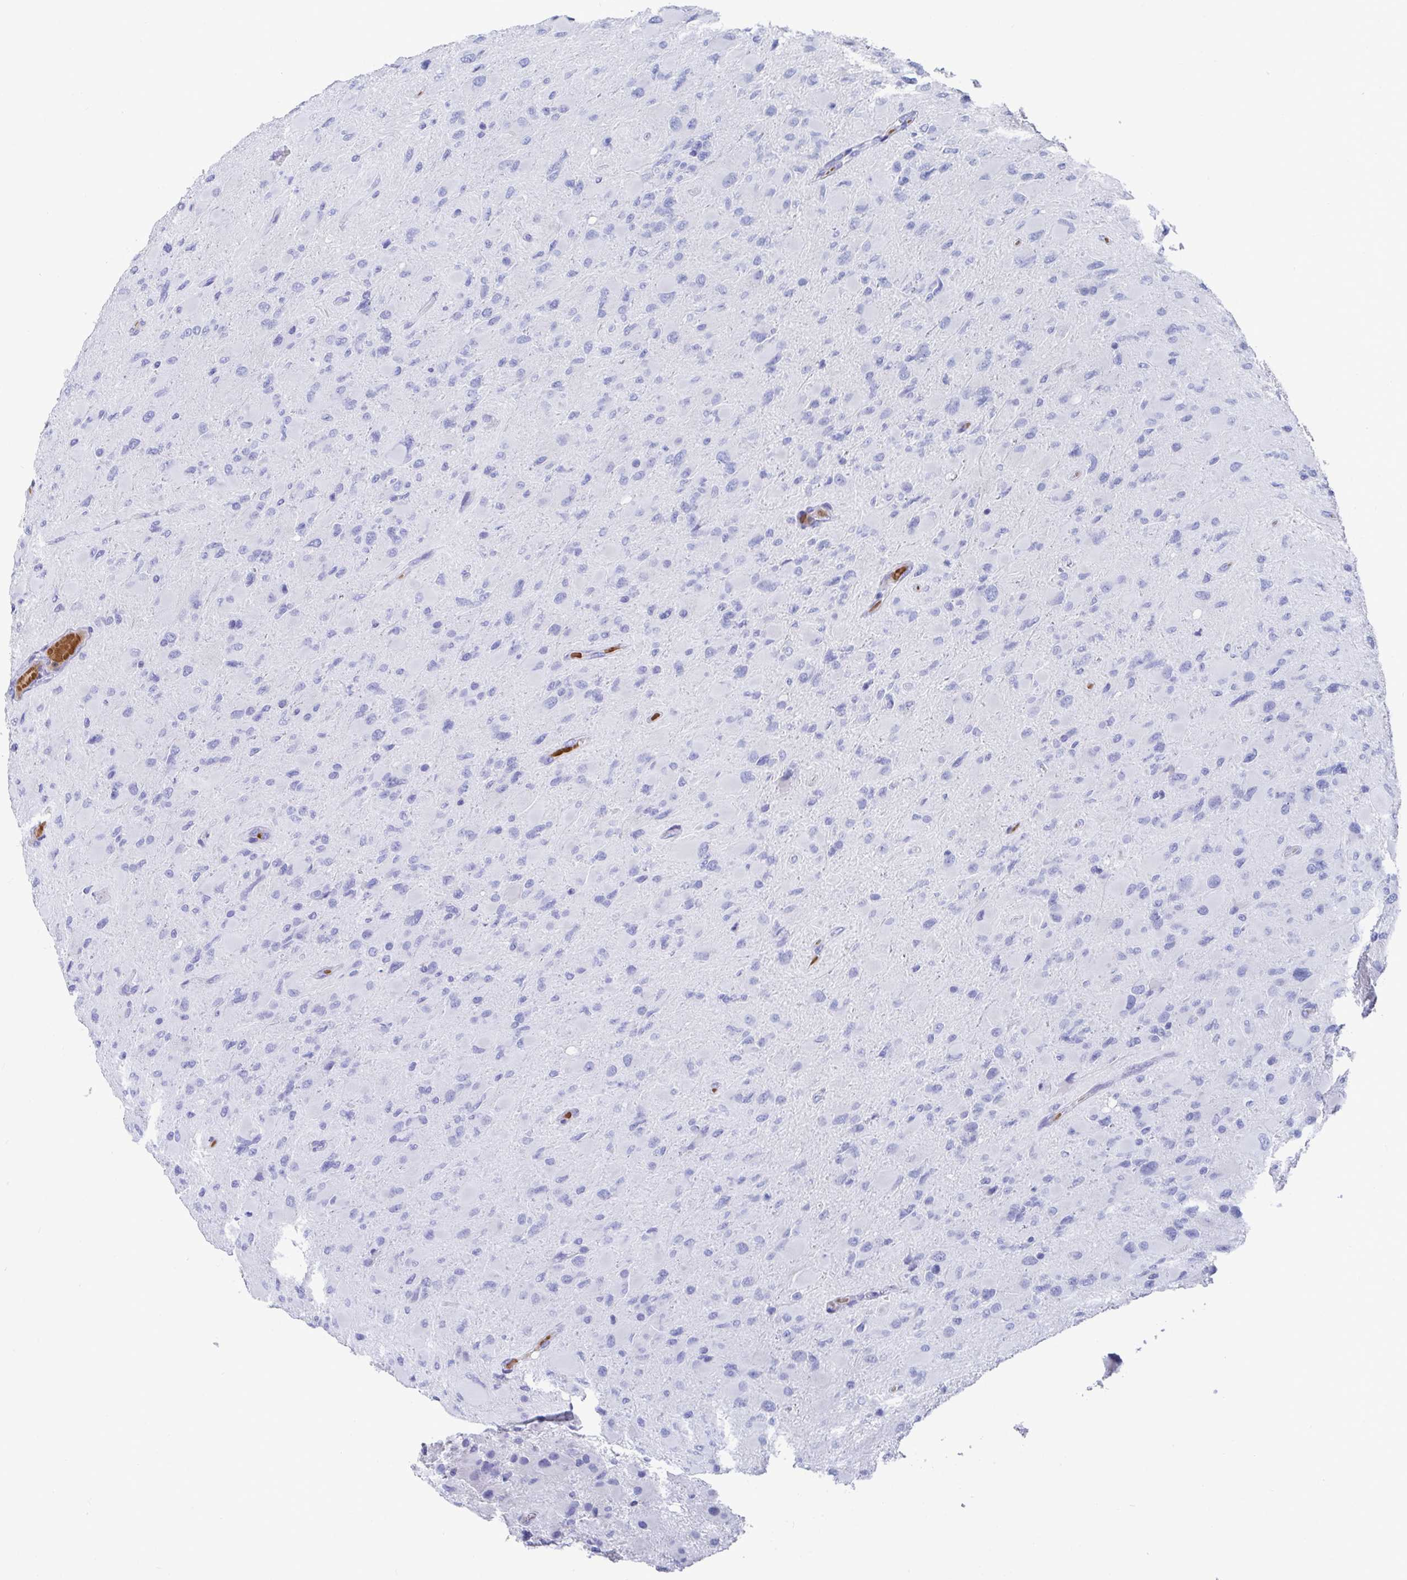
{"staining": {"intensity": "negative", "quantity": "none", "location": "none"}, "tissue": "glioma", "cell_type": "Tumor cells", "image_type": "cancer", "snomed": [{"axis": "morphology", "description": "Glioma, malignant, High grade"}, {"axis": "topography", "description": "Cerebral cortex"}], "caption": "There is no significant staining in tumor cells of malignant high-grade glioma. (DAB (3,3'-diaminobenzidine) IHC visualized using brightfield microscopy, high magnification).", "gene": "CLDN8", "patient": {"sex": "female", "age": 36}}